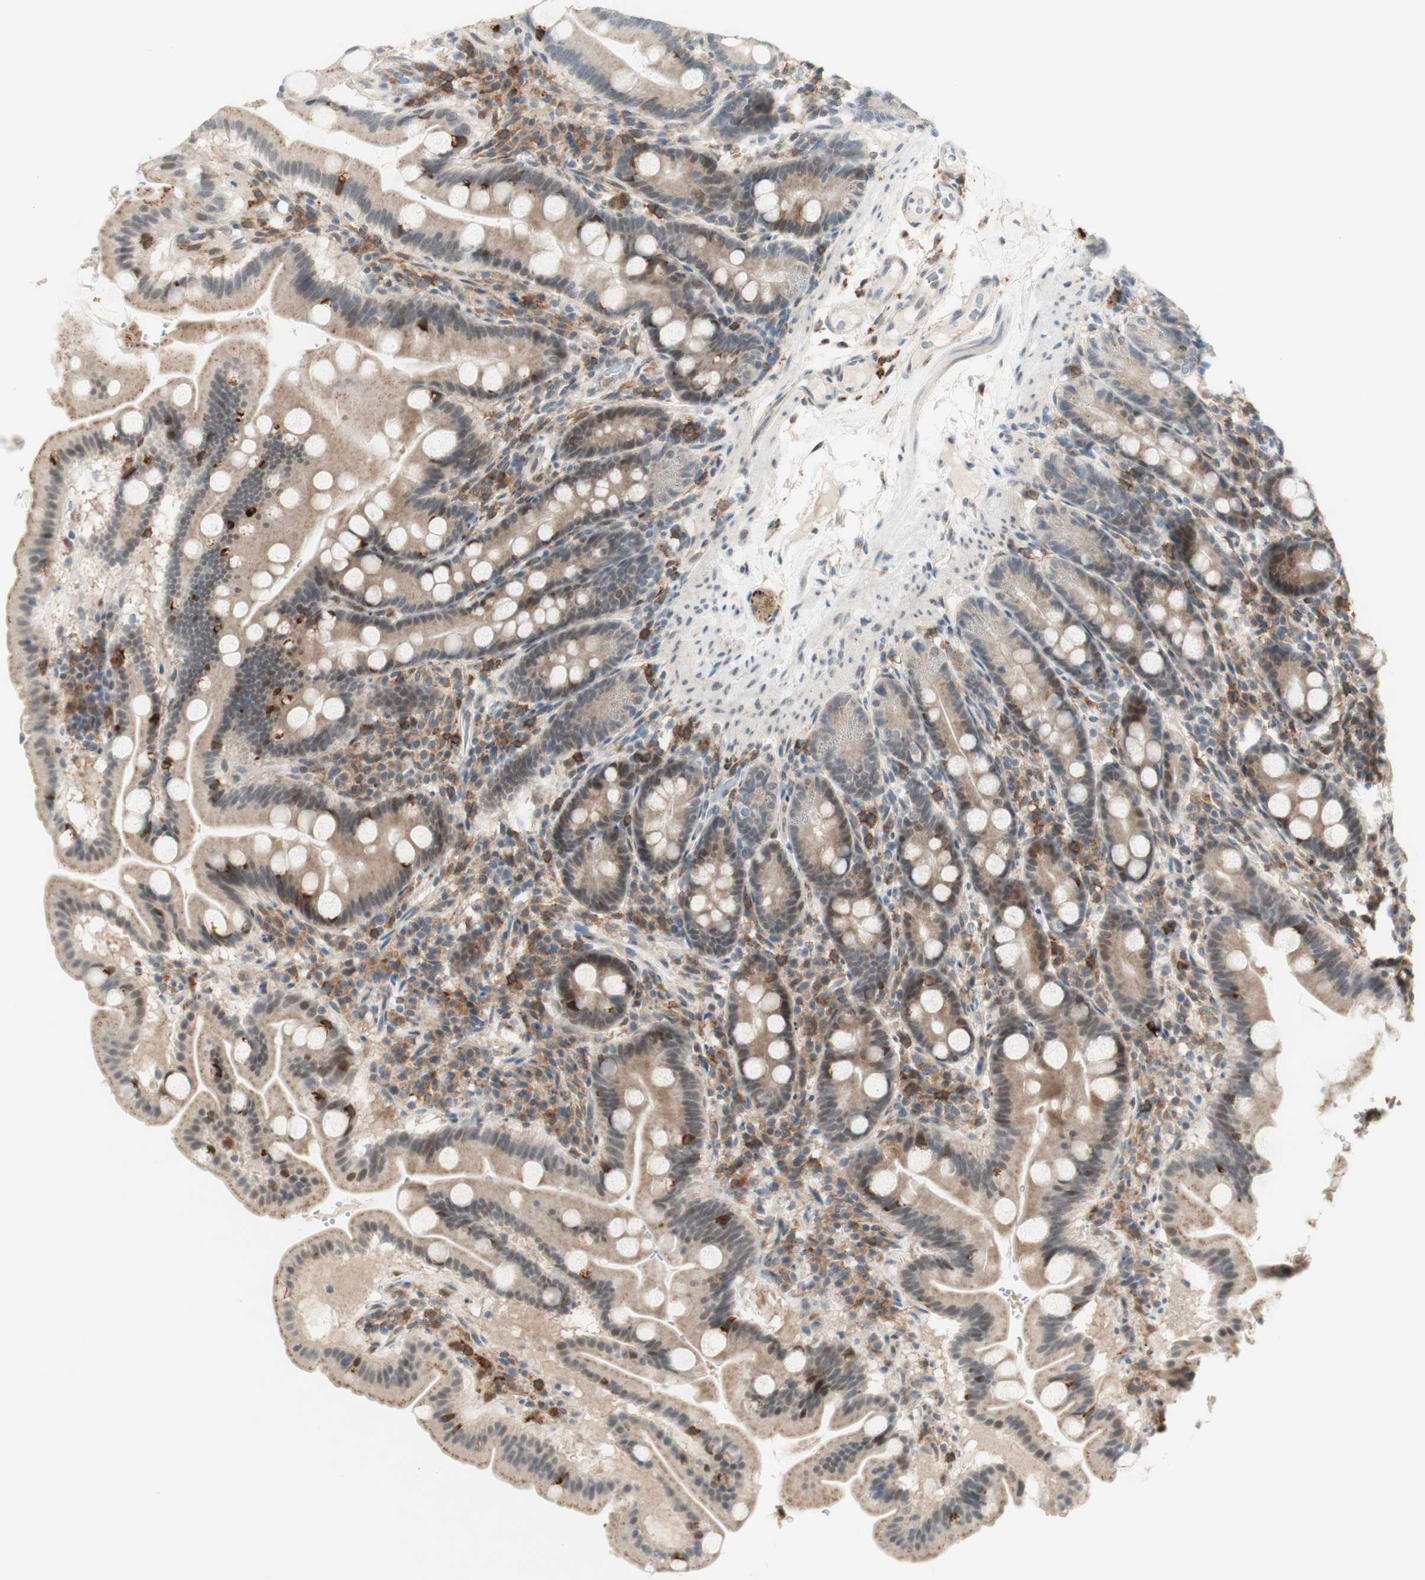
{"staining": {"intensity": "moderate", "quantity": ">75%", "location": "cytoplasmic/membranous"}, "tissue": "duodenum", "cell_type": "Glandular cells", "image_type": "normal", "snomed": [{"axis": "morphology", "description": "Normal tissue, NOS"}, {"axis": "topography", "description": "Duodenum"}], "caption": "Immunohistochemistry histopathology image of normal duodenum: human duodenum stained using immunohistochemistry shows medium levels of moderate protein expression localized specifically in the cytoplasmic/membranous of glandular cells, appearing as a cytoplasmic/membranous brown color.", "gene": "GAPT", "patient": {"sex": "male", "age": 50}}